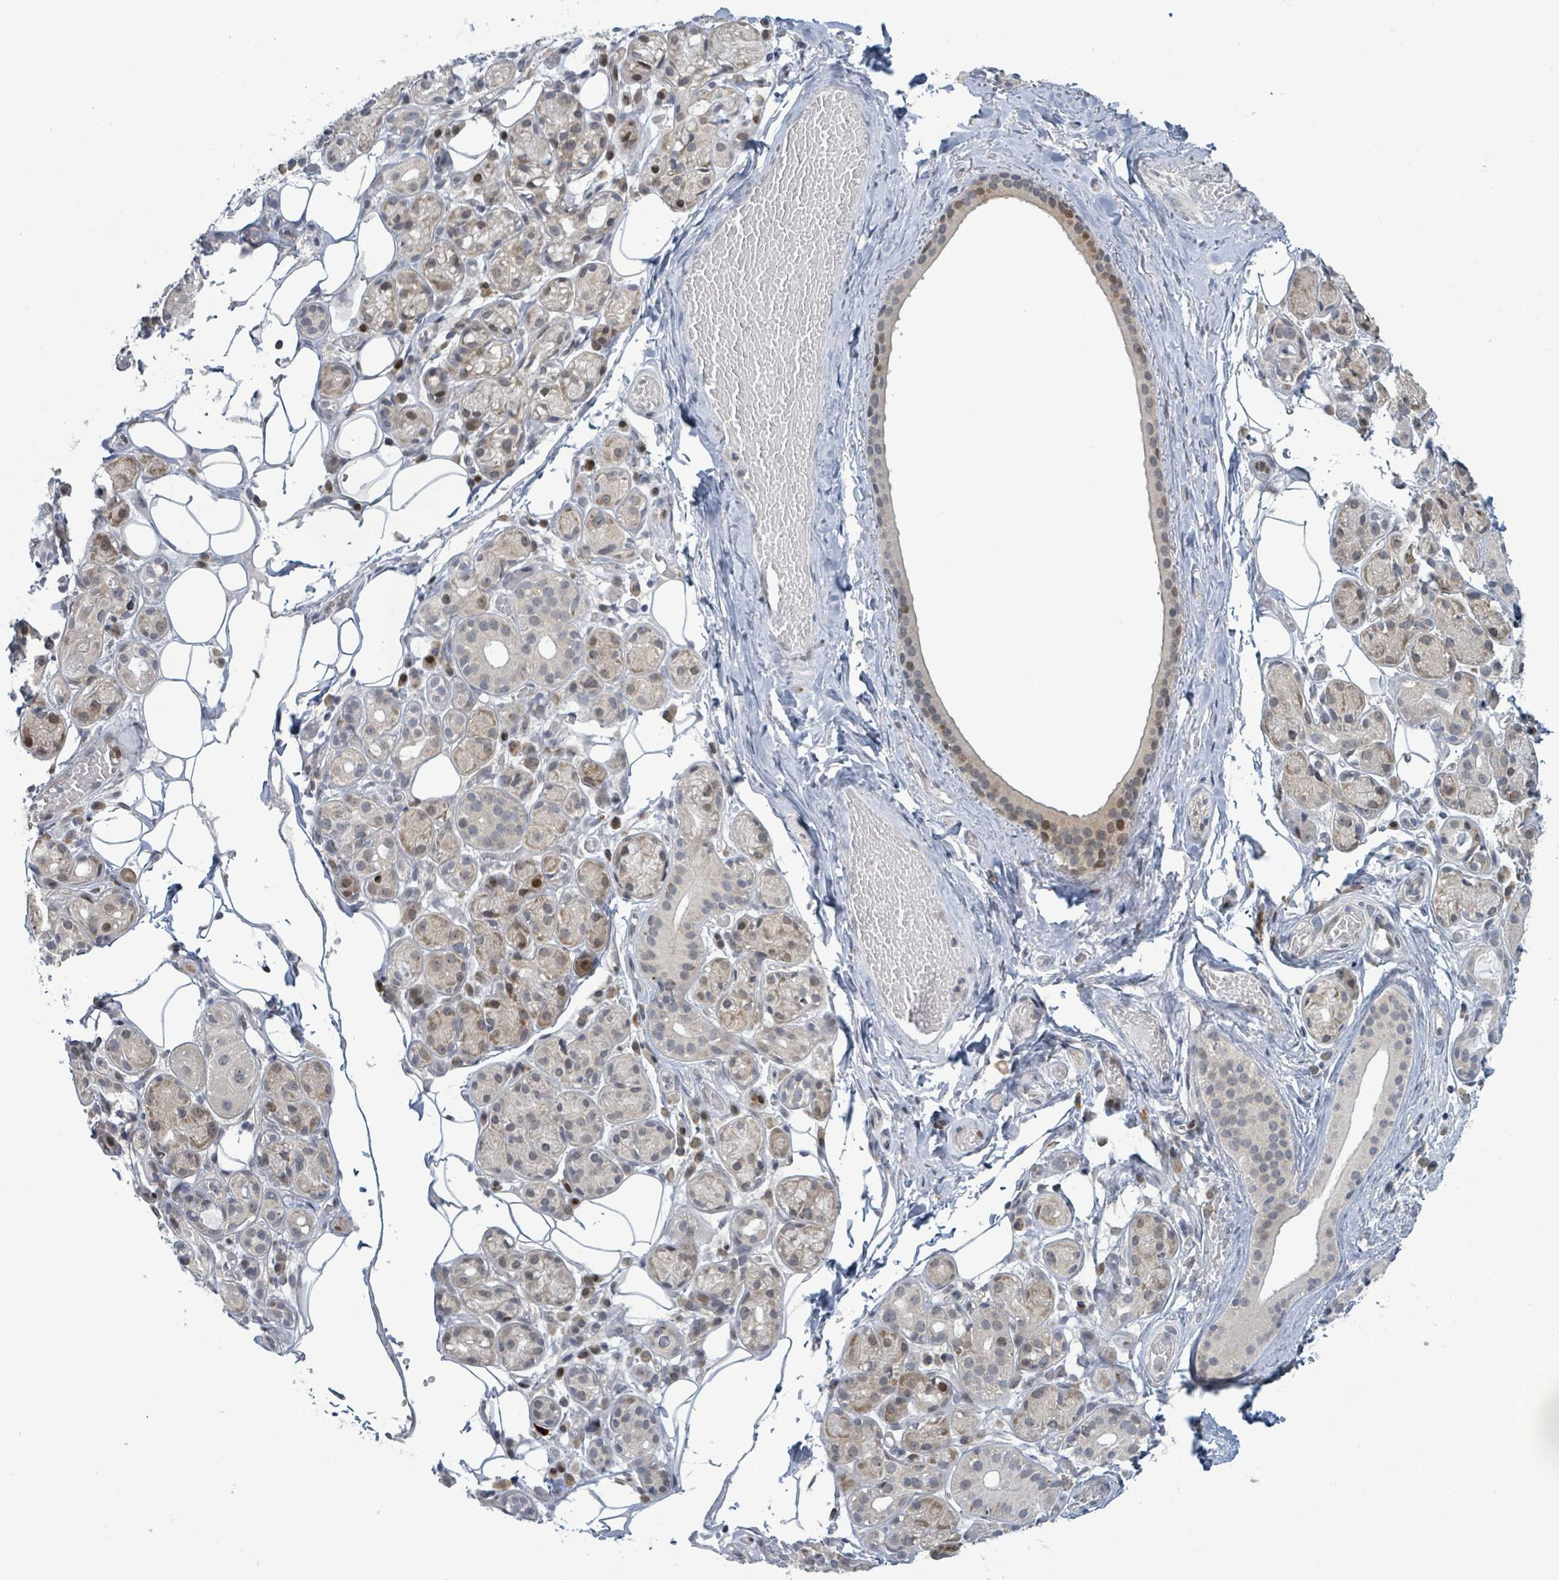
{"staining": {"intensity": "moderate", "quantity": "25%-75%", "location": "cytoplasmic/membranous"}, "tissue": "salivary gland", "cell_type": "Glandular cells", "image_type": "normal", "snomed": [{"axis": "morphology", "description": "Normal tissue, NOS"}, {"axis": "topography", "description": "Salivary gland"}], "caption": "Immunohistochemical staining of unremarkable salivary gland reveals moderate cytoplasmic/membranous protein positivity in about 25%-75% of glandular cells. (DAB (3,3'-diaminobenzidine) IHC, brown staining for protein, blue staining for nuclei).", "gene": "RPL32", "patient": {"sex": "male", "age": 82}}